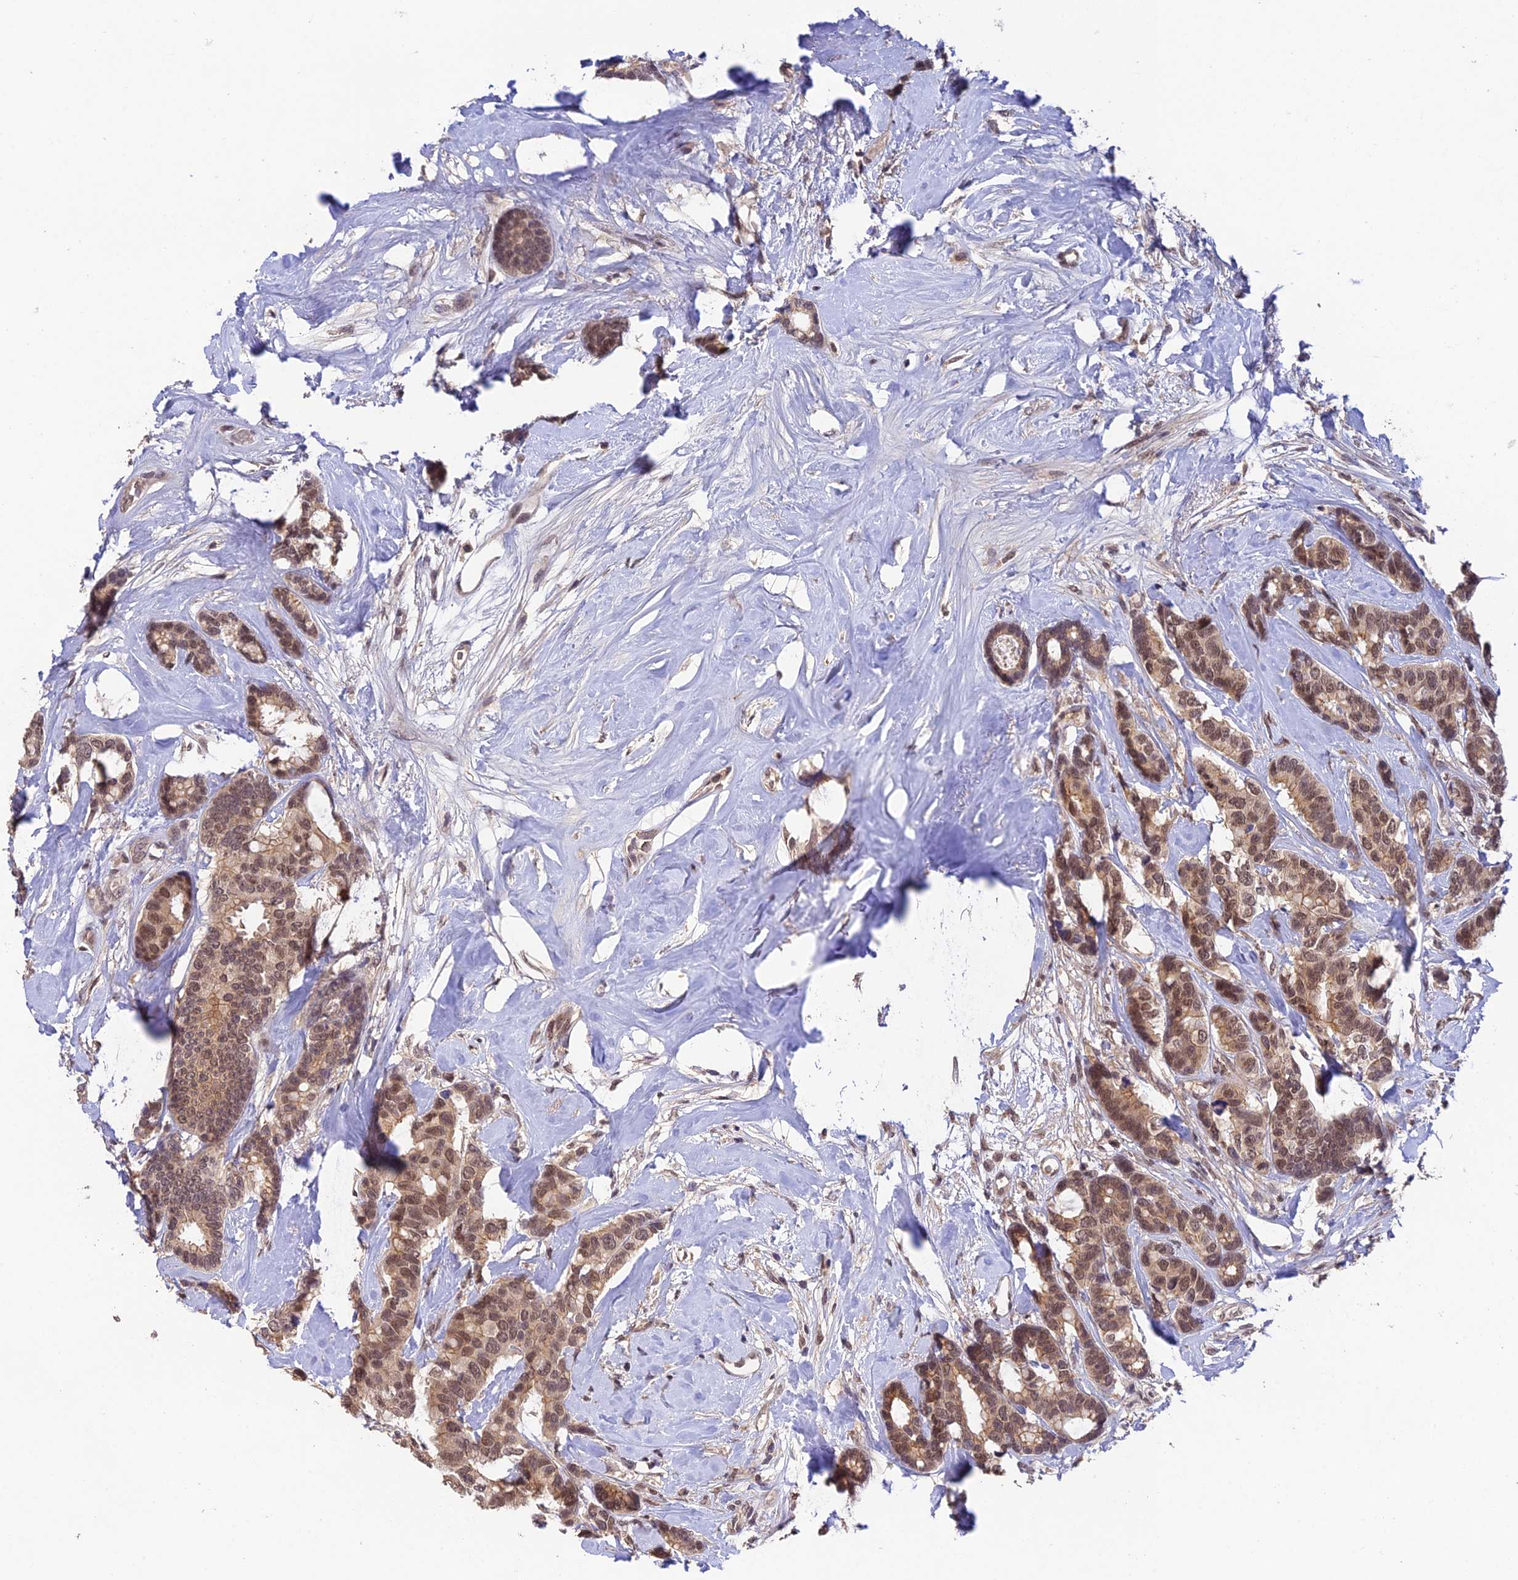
{"staining": {"intensity": "moderate", "quantity": ">75%", "location": "cytoplasmic/membranous,nuclear"}, "tissue": "breast cancer", "cell_type": "Tumor cells", "image_type": "cancer", "snomed": [{"axis": "morphology", "description": "Duct carcinoma"}, {"axis": "topography", "description": "Breast"}], "caption": "This is an image of immunohistochemistry (IHC) staining of breast infiltrating ductal carcinoma, which shows moderate positivity in the cytoplasmic/membranous and nuclear of tumor cells.", "gene": "ZNF436", "patient": {"sex": "female", "age": 87}}